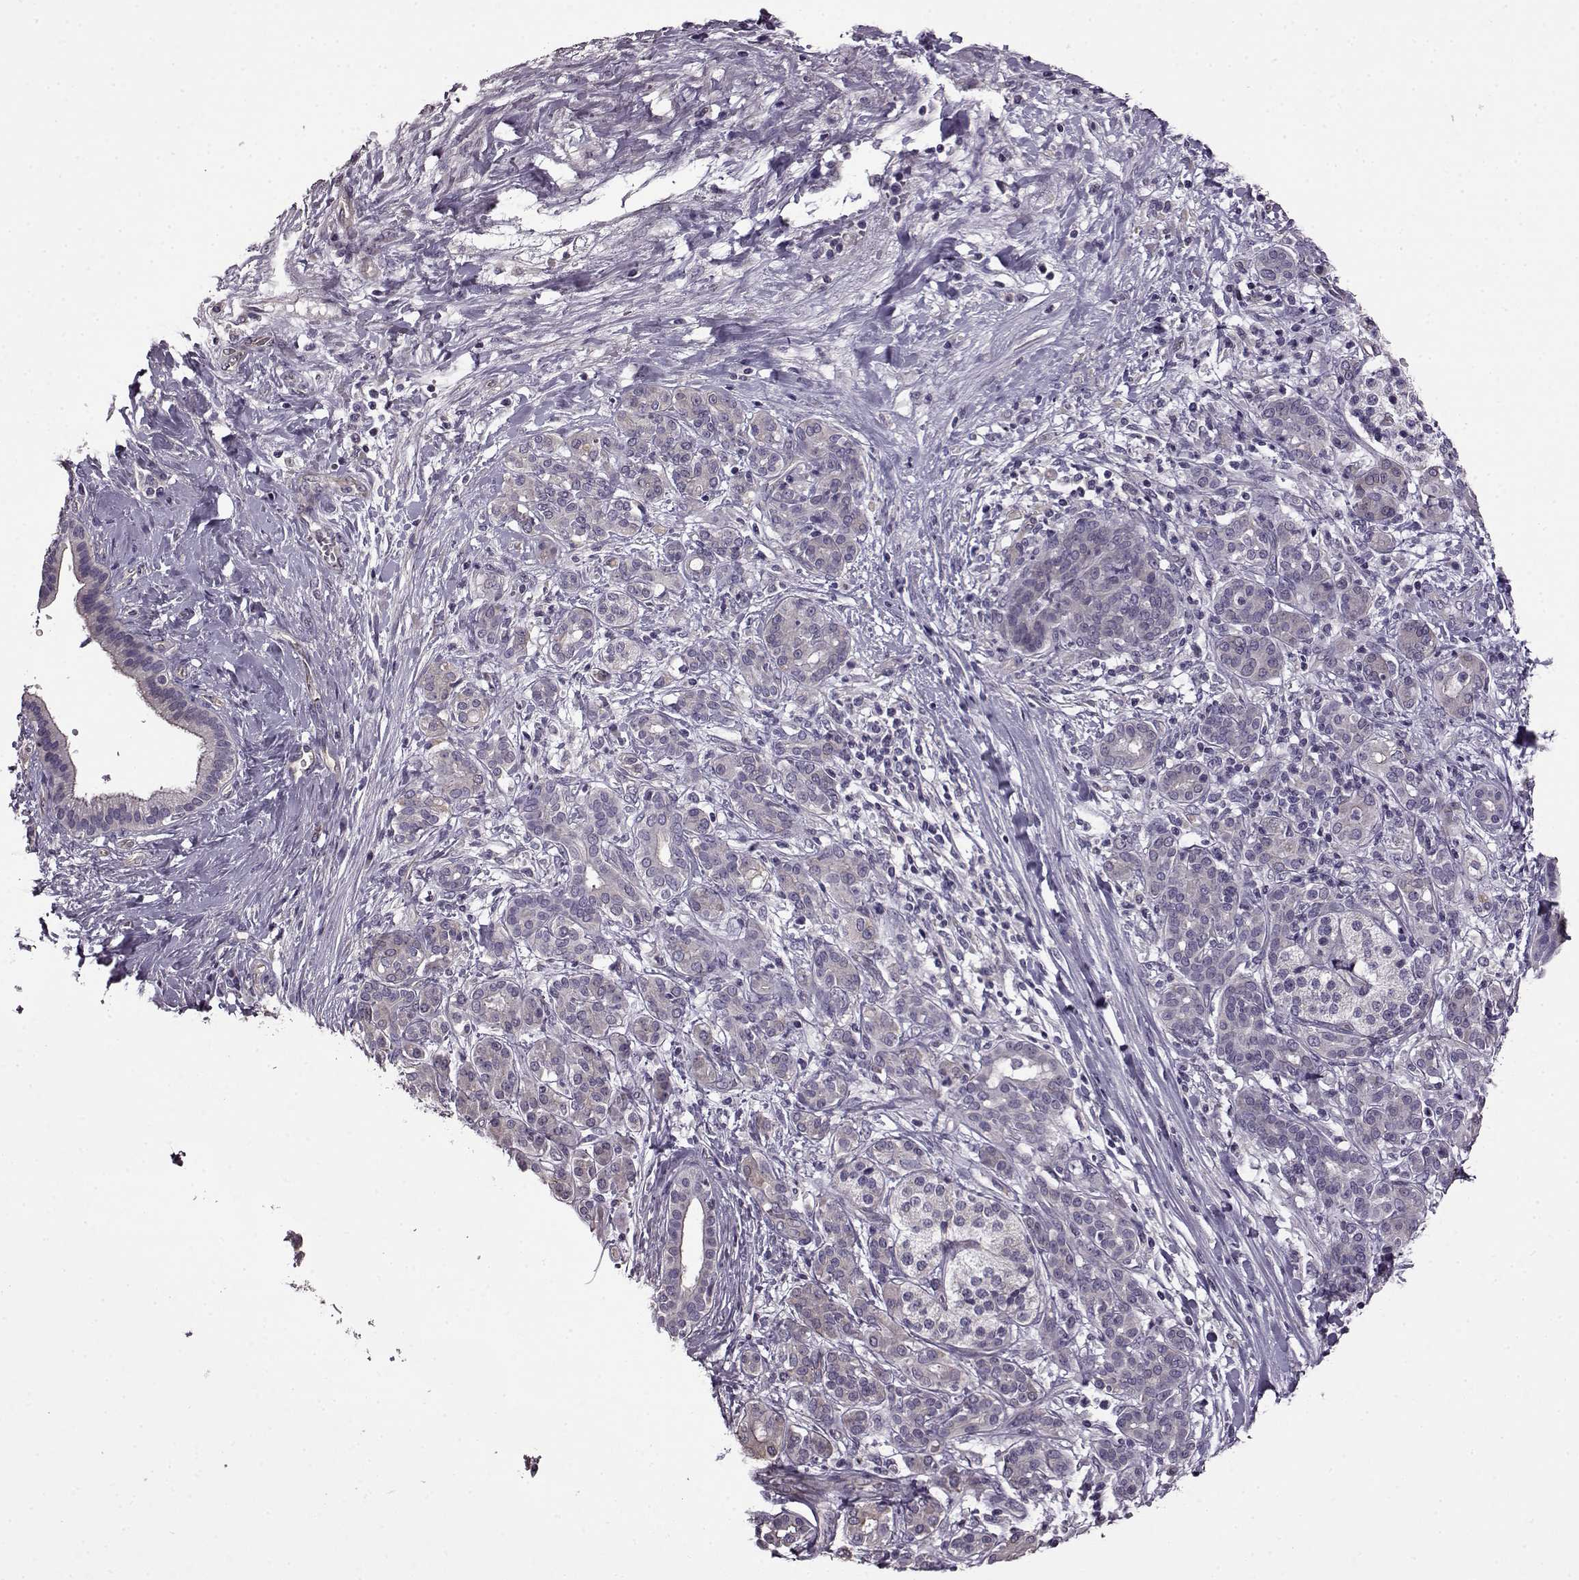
{"staining": {"intensity": "negative", "quantity": "none", "location": "none"}, "tissue": "pancreatic cancer", "cell_type": "Tumor cells", "image_type": "cancer", "snomed": [{"axis": "morphology", "description": "Adenocarcinoma, NOS"}, {"axis": "topography", "description": "Pancreas"}], "caption": "Pancreatic cancer (adenocarcinoma) was stained to show a protein in brown. There is no significant positivity in tumor cells. (Brightfield microscopy of DAB (3,3'-diaminobenzidine) immunohistochemistry at high magnification).", "gene": "EDDM3B", "patient": {"sex": "male", "age": 44}}